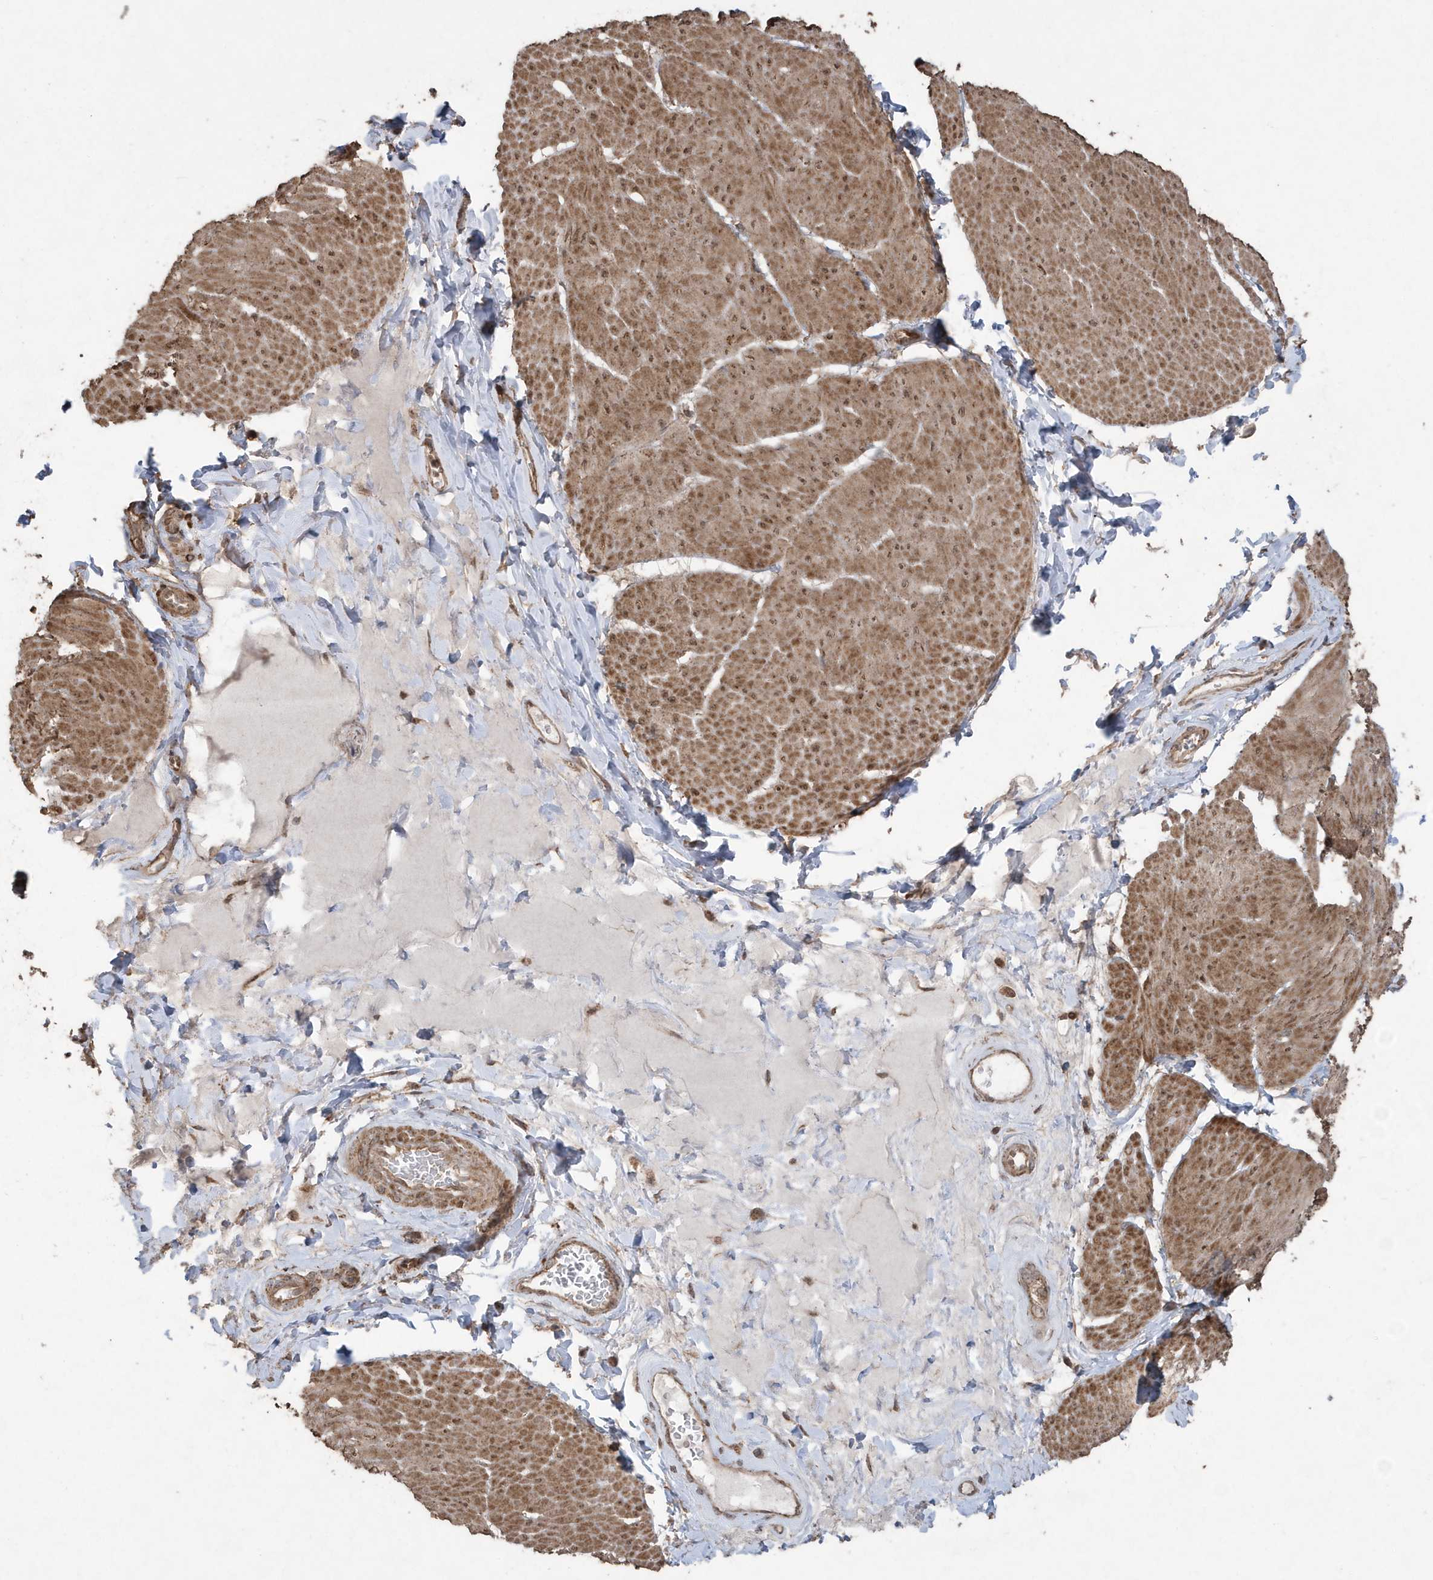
{"staining": {"intensity": "moderate", "quantity": ">75%", "location": "cytoplasmic/membranous,nuclear"}, "tissue": "smooth muscle", "cell_type": "Smooth muscle cells", "image_type": "normal", "snomed": [{"axis": "morphology", "description": "Urothelial carcinoma, High grade"}, {"axis": "topography", "description": "Urinary bladder"}], "caption": "This histopathology image reveals immunohistochemistry staining of unremarkable smooth muscle, with medium moderate cytoplasmic/membranous,nuclear staining in approximately >75% of smooth muscle cells.", "gene": "PAXBP1", "patient": {"sex": "male", "age": 46}}